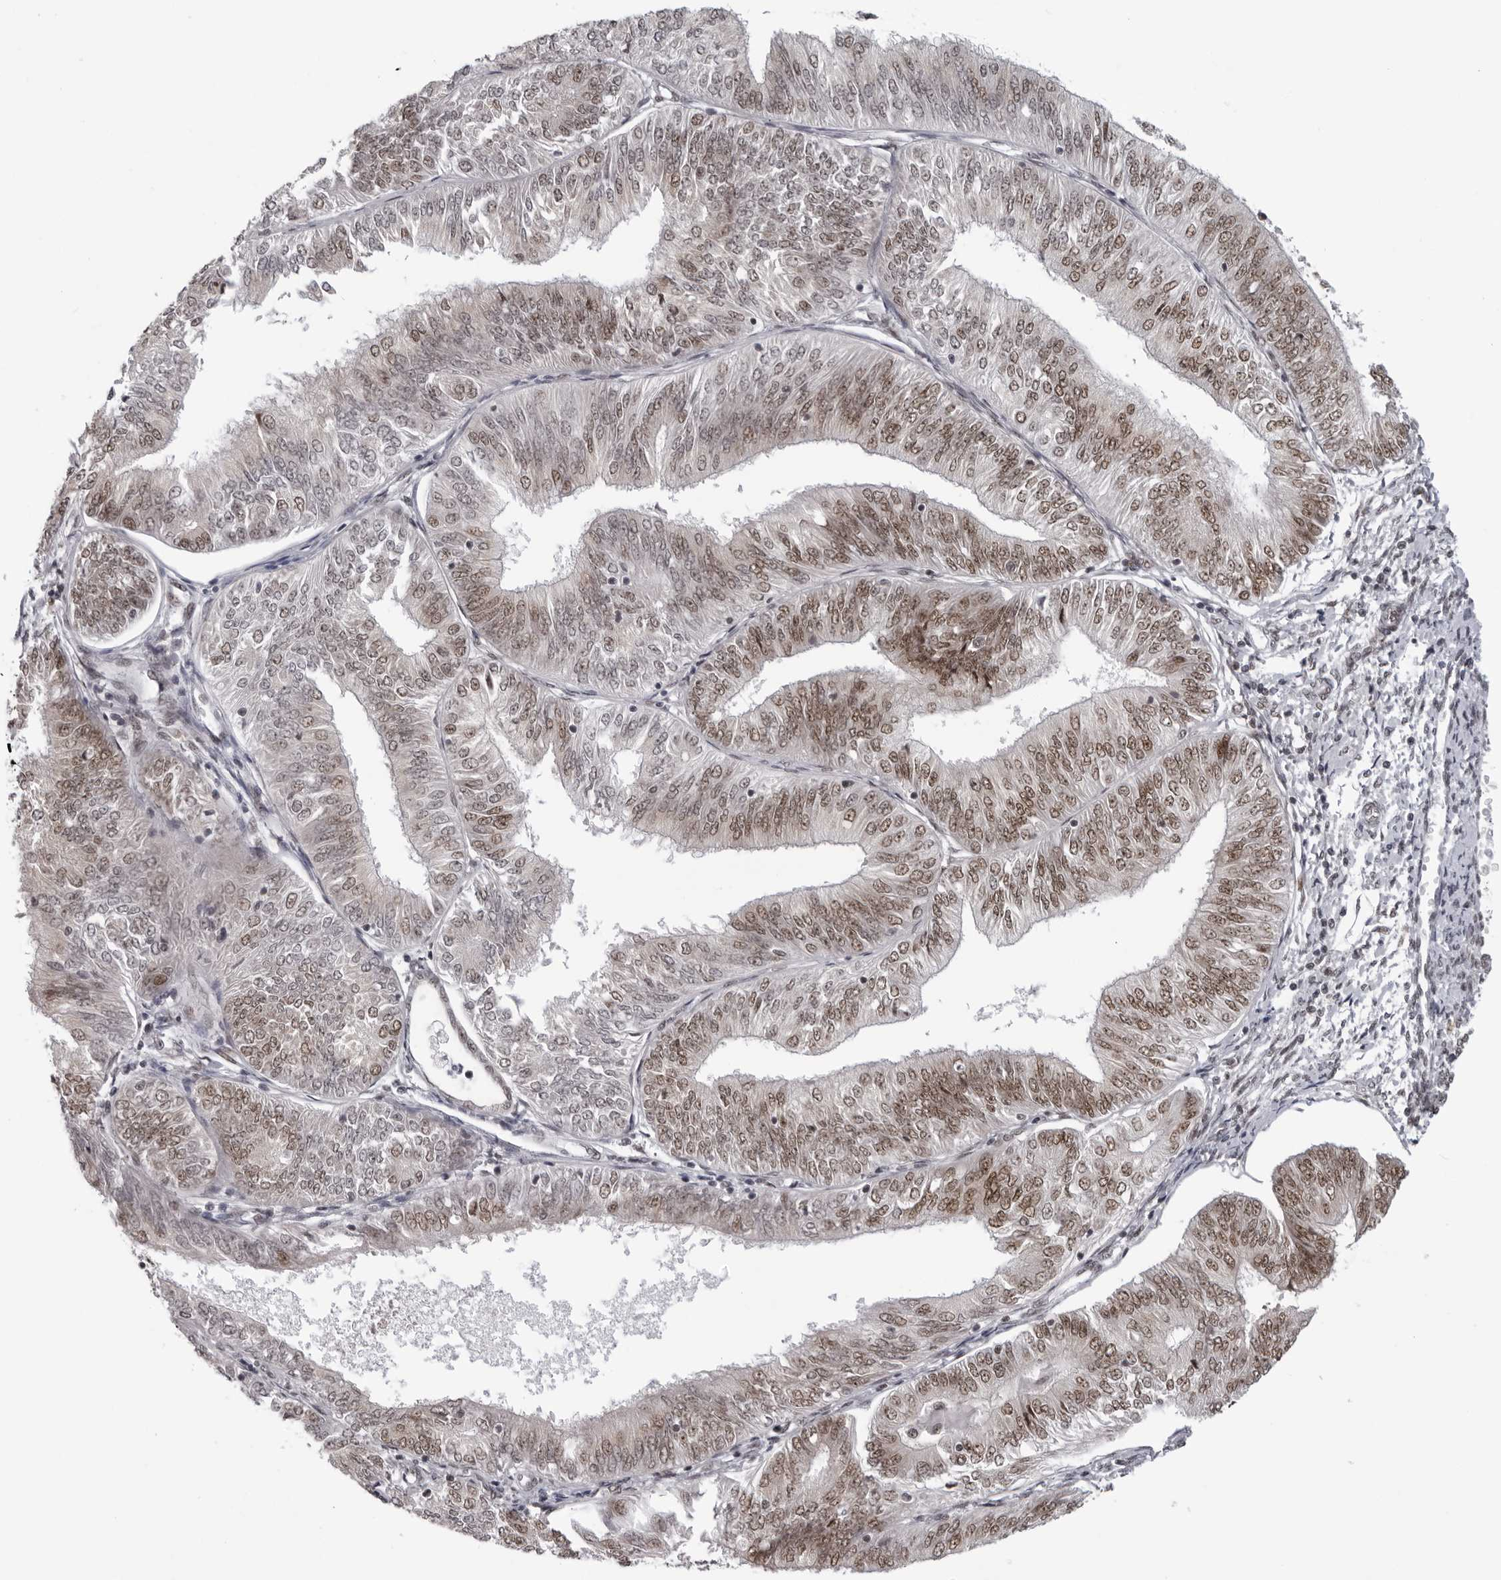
{"staining": {"intensity": "moderate", "quantity": ">75%", "location": "nuclear"}, "tissue": "endometrial cancer", "cell_type": "Tumor cells", "image_type": "cancer", "snomed": [{"axis": "morphology", "description": "Adenocarcinoma, NOS"}, {"axis": "topography", "description": "Endometrium"}], "caption": "Immunohistochemistry histopathology image of neoplastic tissue: endometrial adenocarcinoma stained using IHC exhibits medium levels of moderate protein expression localized specifically in the nuclear of tumor cells, appearing as a nuclear brown color.", "gene": "HEXIM2", "patient": {"sex": "female", "age": 58}}